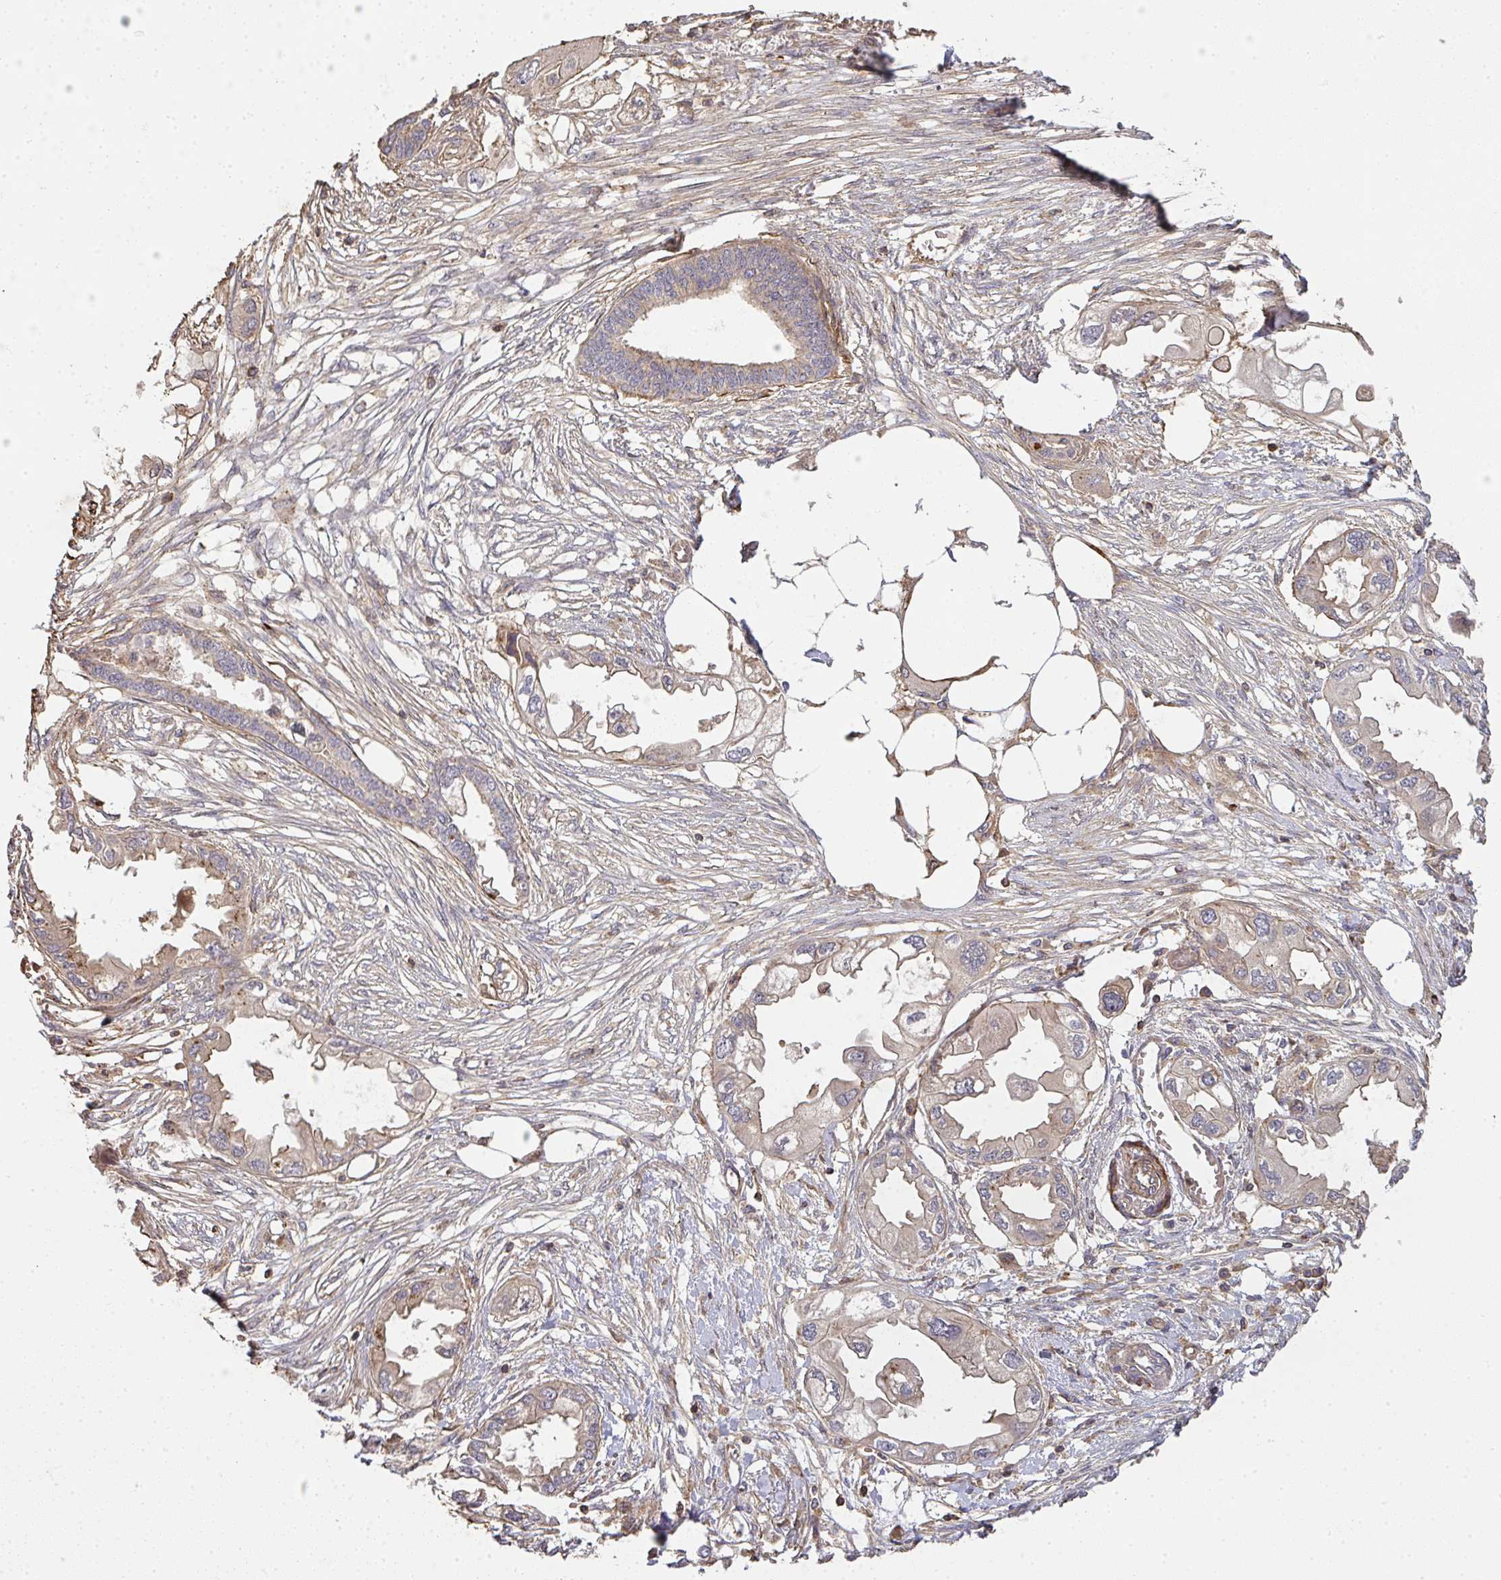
{"staining": {"intensity": "weak", "quantity": ">75%", "location": "cytoplasmic/membranous"}, "tissue": "endometrial cancer", "cell_type": "Tumor cells", "image_type": "cancer", "snomed": [{"axis": "morphology", "description": "Adenocarcinoma, NOS"}, {"axis": "morphology", "description": "Adenocarcinoma, metastatic, NOS"}, {"axis": "topography", "description": "Adipose tissue"}, {"axis": "topography", "description": "Endometrium"}], "caption": "A low amount of weak cytoplasmic/membranous positivity is identified in approximately >75% of tumor cells in metastatic adenocarcinoma (endometrial) tissue.", "gene": "TNMD", "patient": {"sex": "female", "age": 67}}